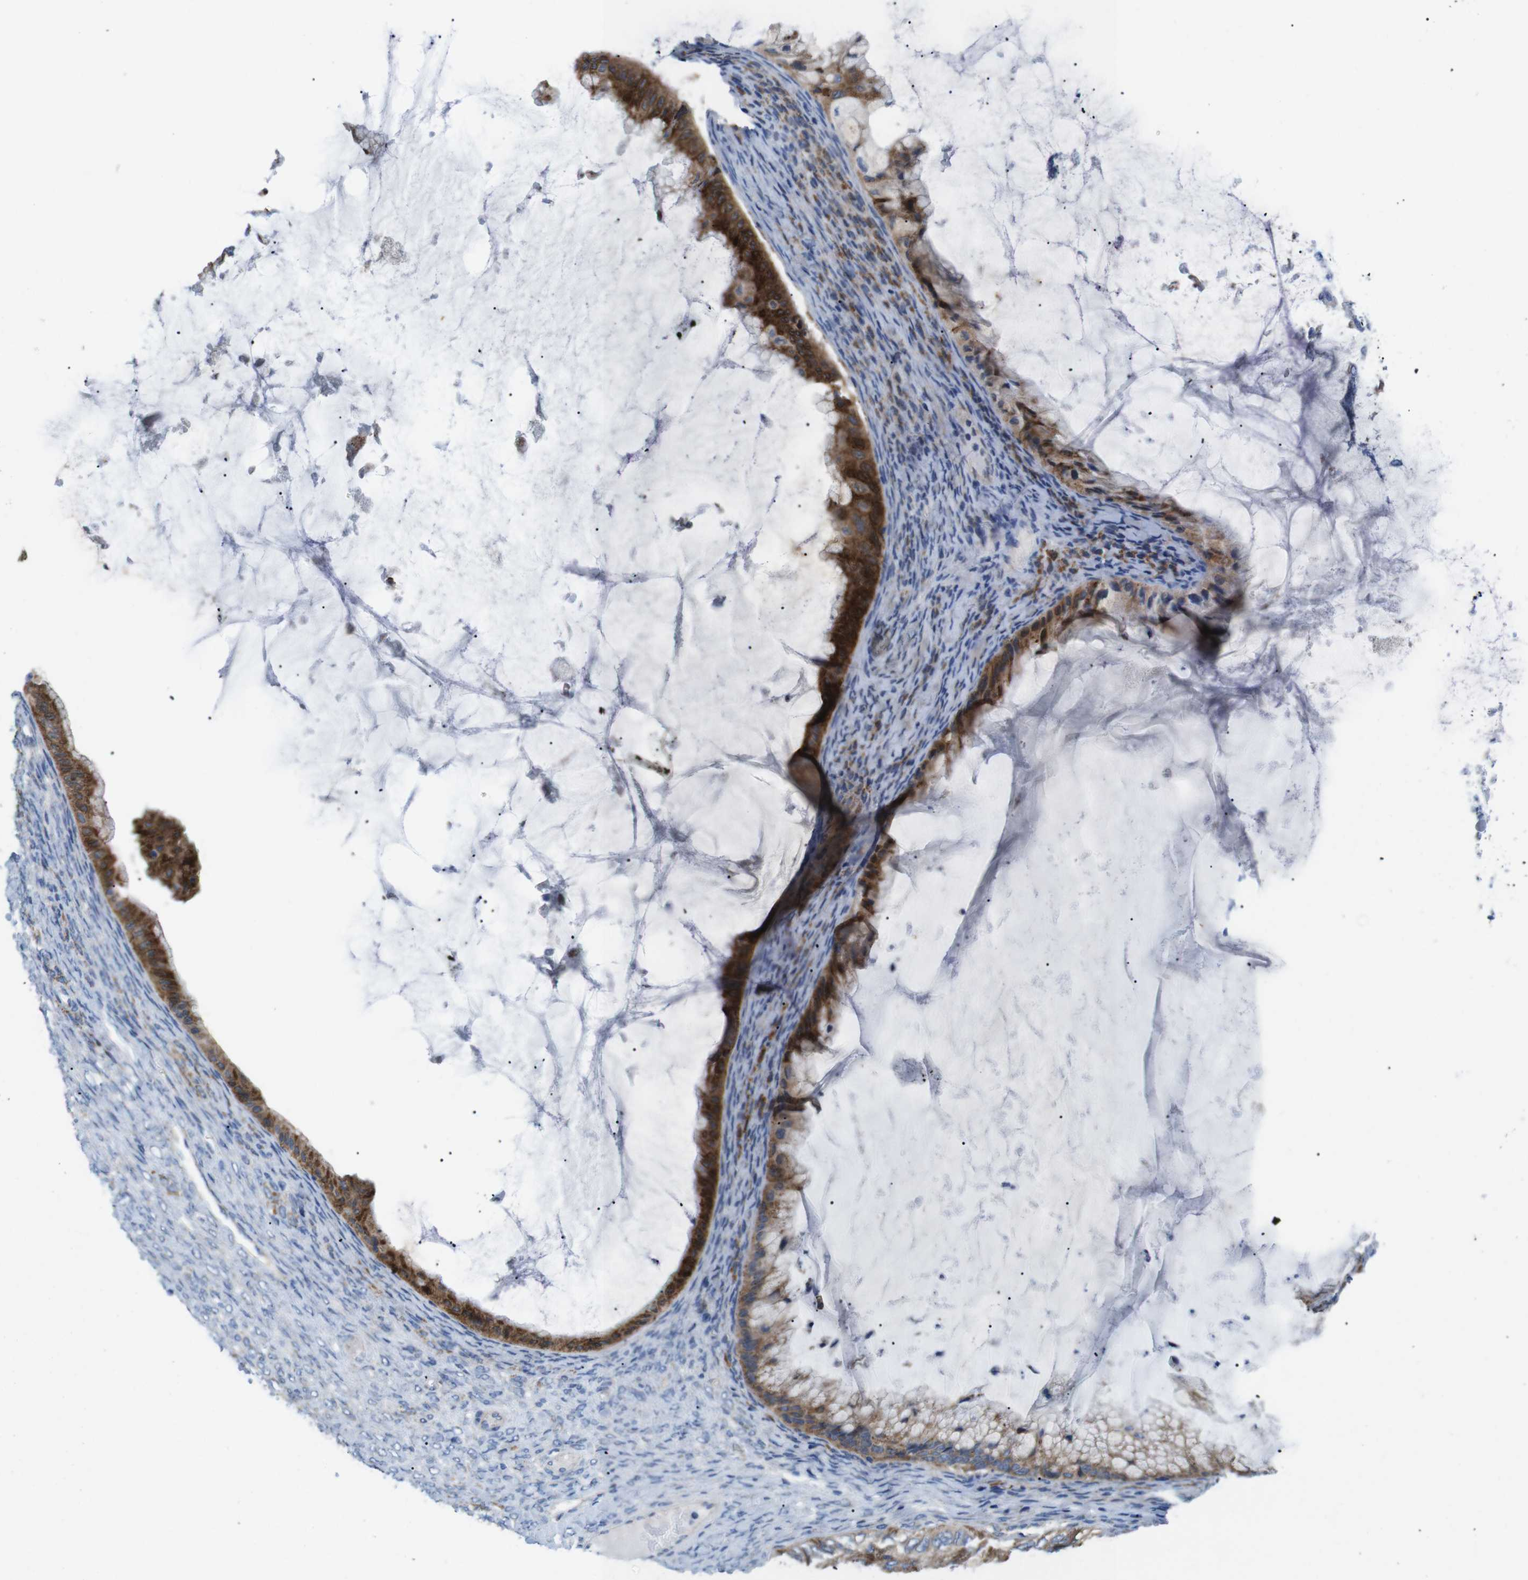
{"staining": {"intensity": "strong", "quantity": ">75%", "location": "cytoplasmic/membranous"}, "tissue": "ovarian cancer", "cell_type": "Tumor cells", "image_type": "cancer", "snomed": [{"axis": "morphology", "description": "Cystadenocarcinoma, mucinous, NOS"}, {"axis": "topography", "description": "Ovary"}], "caption": "Strong cytoplasmic/membranous staining for a protein is seen in about >75% of tumor cells of ovarian mucinous cystadenocarcinoma using immunohistochemistry (IHC).", "gene": "F2RL1", "patient": {"sex": "female", "age": 61}}